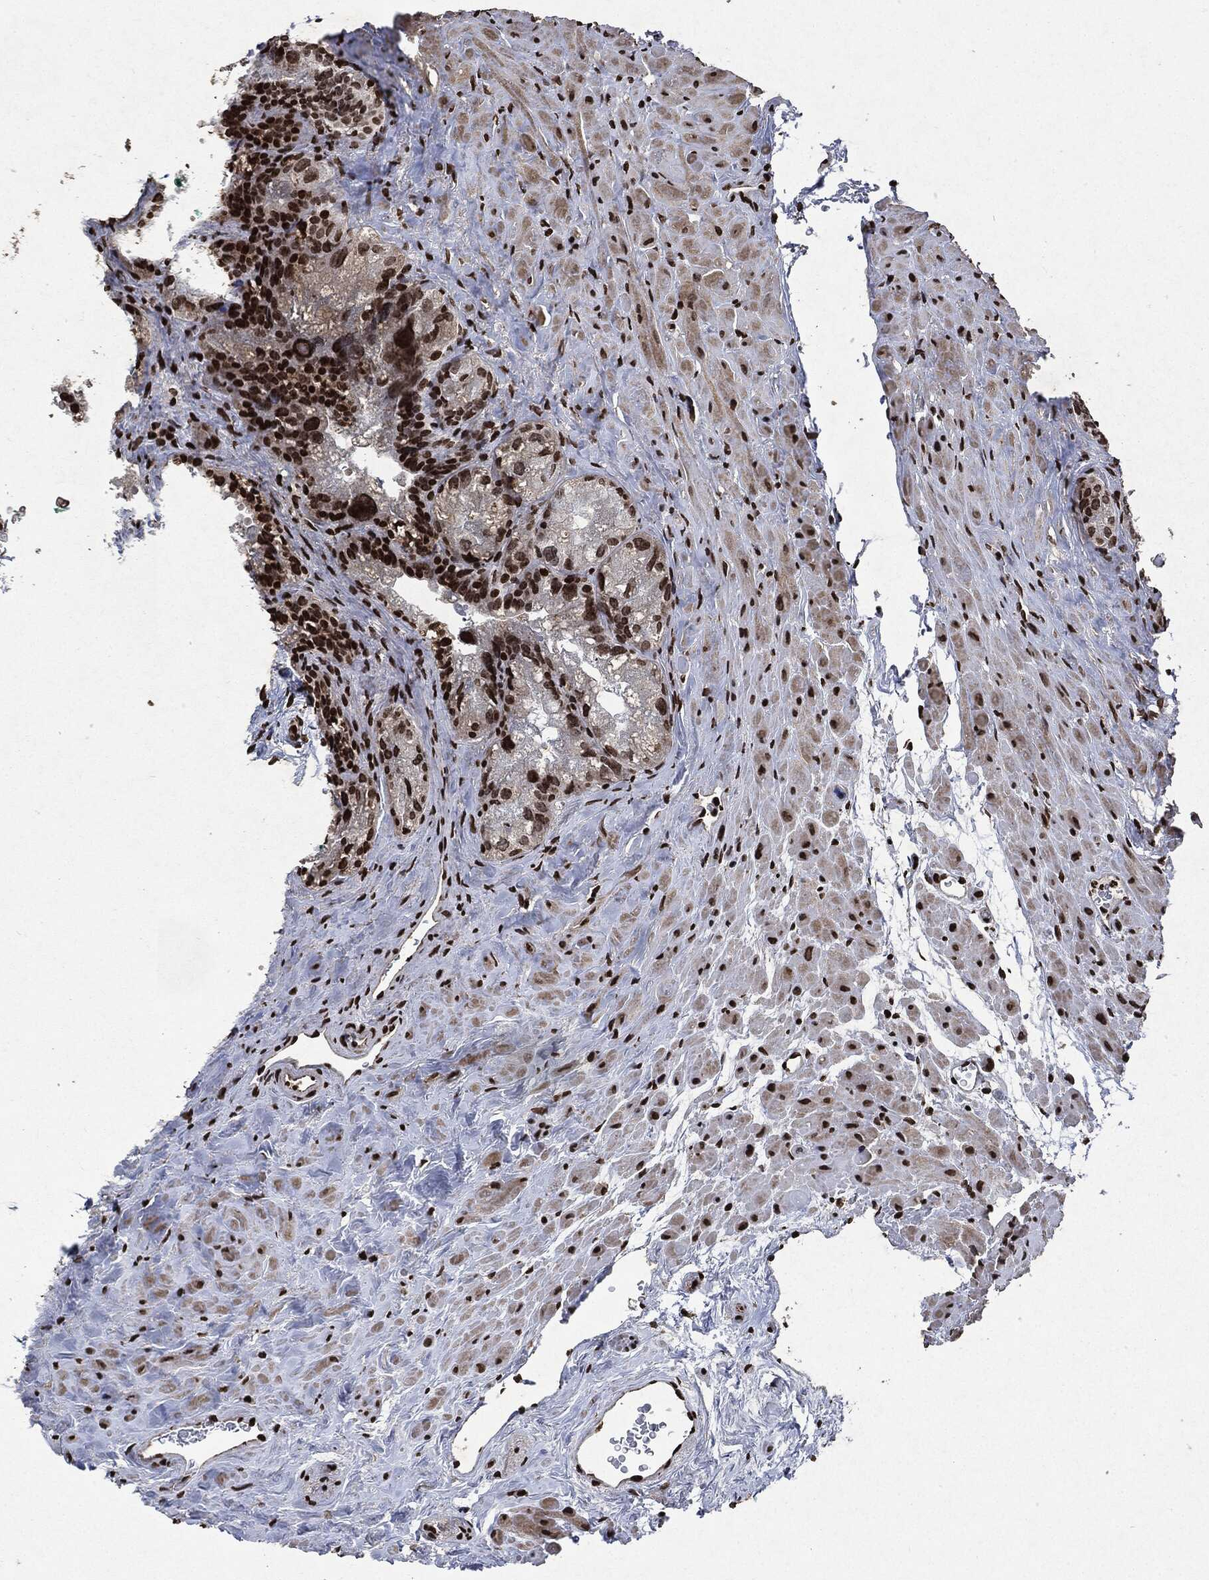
{"staining": {"intensity": "strong", "quantity": "25%-75%", "location": "nuclear"}, "tissue": "seminal vesicle", "cell_type": "Glandular cells", "image_type": "normal", "snomed": [{"axis": "morphology", "description": "Normal tissue, NOS"}, {"axis": "topography", "description": "Seminal veicle"}], "caption": "Immunohistochemical staining of unremarkable human seminal vesicle exhibits 25%-75% levels of strong nuclear protein staining in about 25%-75% of glandular cells. Immunohistochemistry stains the protein in brown and the nuclei are stained blue.", "gene": "JUN", "patient": {"sex": "male", "age": 72}}